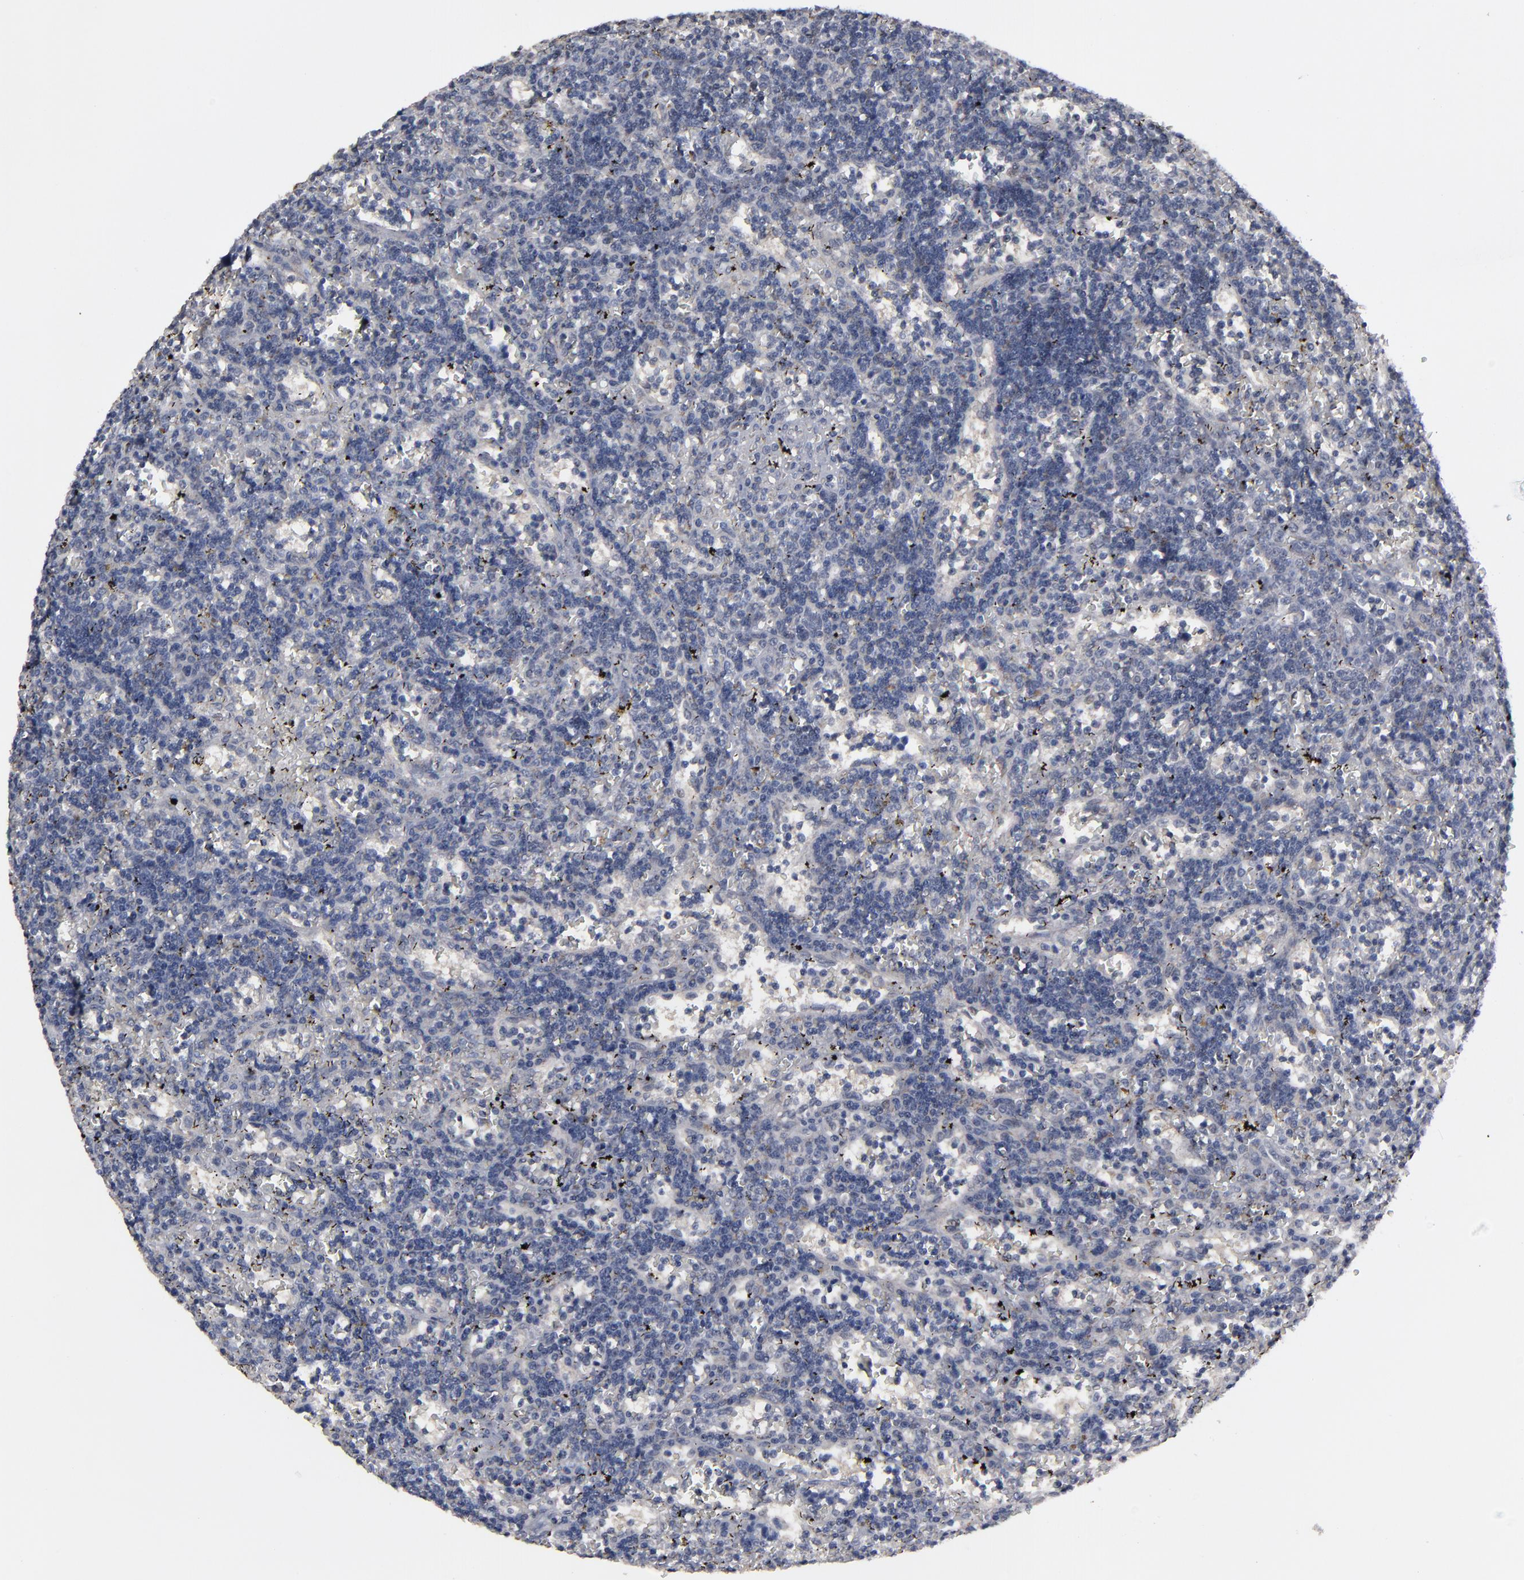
{"staining": {"intensity": "negative", "quantity": "none", "location": "none"}, "tissue": "lymphoma", "cell_type": "Tumor cells", "image_type": "cancer", "snomed": [{"axis": "morphology", "description": "Malignant lymphoma, non-Hodgkin's type, Low grade"}, {"axis": "topography", "description": "Spleen"}], "caption": "Tumor cells are negative for brown protein staining in low-grade malignant lymphoma, non-Hodgkin's type. (IHC, brightfield microscopy, high magnification).", "gene": "SLC22A17", "patient": {"sex": "male", "age": 60}}